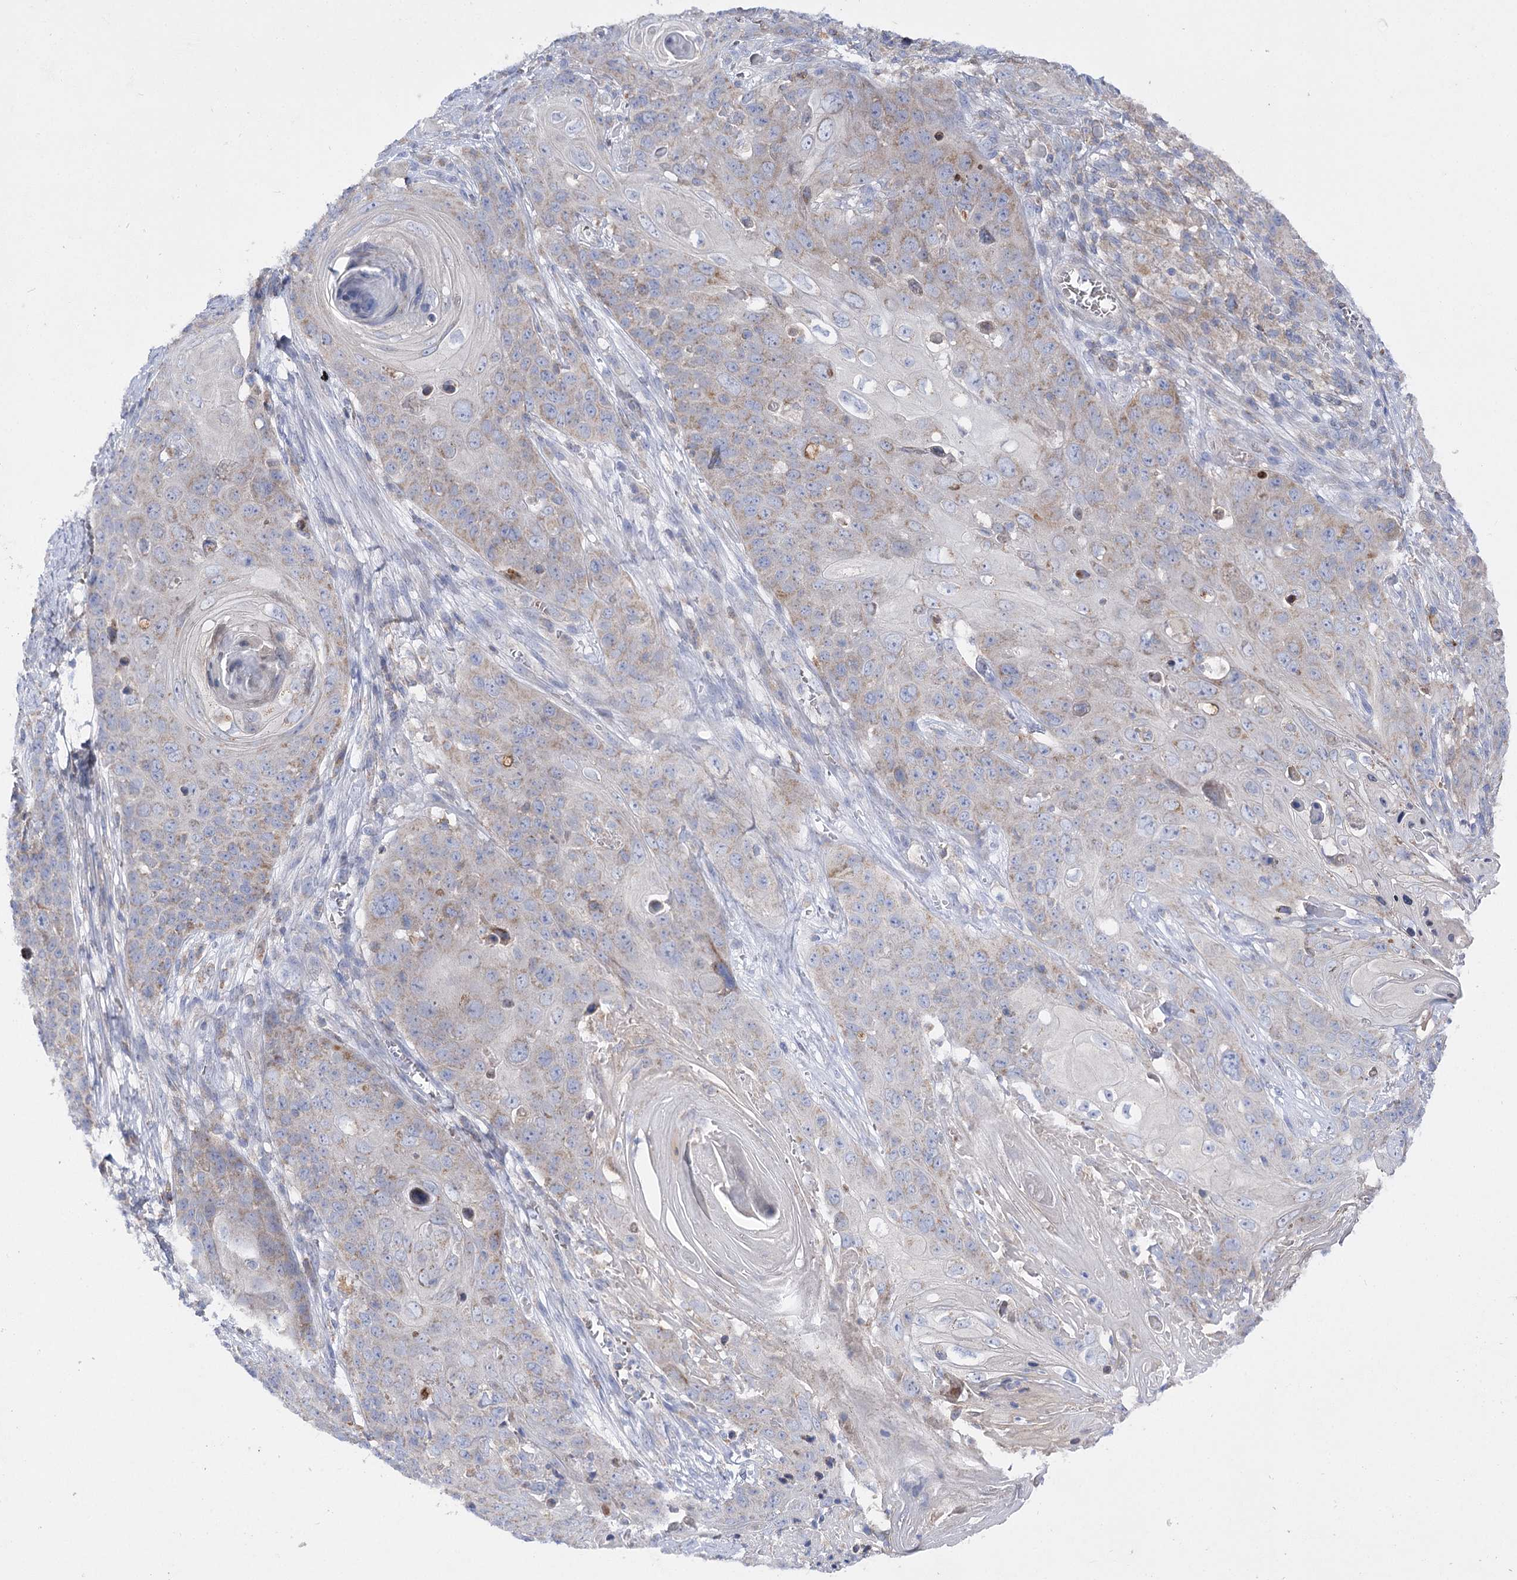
{"staining": {"intensity": "weak", "quantity": "25%-75%", "location": "cytoplasmic/membranous"}, "tissue": "skin cancer", "cell_type": "Tumor cells", "image_type": "cancer", "snomed": [{"axis": "morphology", "description": "Squamous cell carcinoma, NOS"}, {"axis": "topography", "description": "Skin"}], "caption": "Immunohistochemical staining of human squamous cell carcinoma (skin) exhibits low levels of weak cytoplasmic/membranous expression in about 25%-75% of tumor cells. The protein is stained brown, and the nuclei are stained in blue (DAB IHC with brightfield microscopy, high magnification).", "gene": "COX15", "patient": {"sex": "male", "age": 55}}